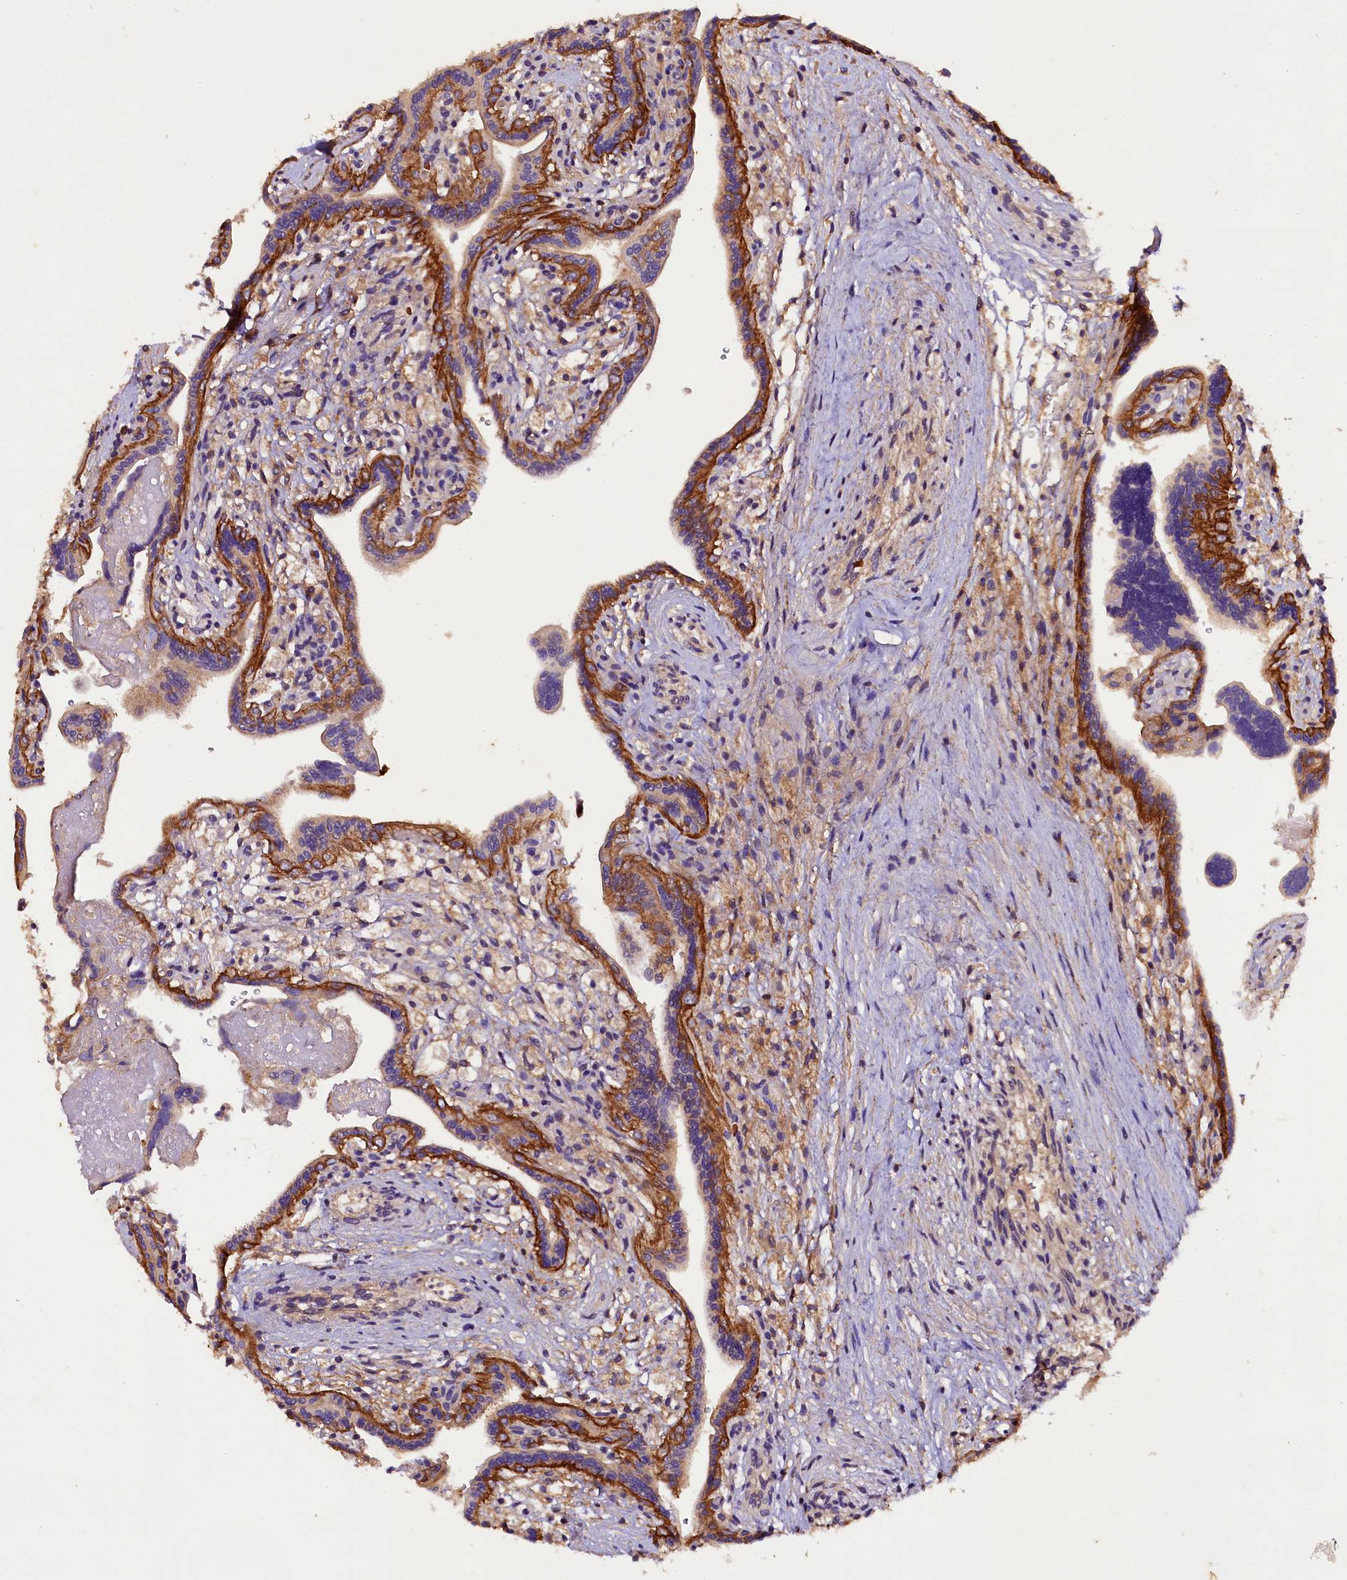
{"staining": {"intensity": "strong", "quantity": "25%-75%", "location": "cytoplasmic/membranous"}, "tissue": "placenta", "cell_type": "Trophoblastic cells", "image_type": "normal", "snomed": [{"axis": "morphology", "description": "Normal tissue, NOS"}, {"axis": "topography", "description": "Placenta"}], "caption": "Placenta stained for a protein demonstrates strong cytoplasmic/membranous positivity in trophoblastic cells. Immunohistochemistry (ihc) stains the protein in brown and the nuclei are stained blue.", "gene": "PLXNB1", "patient": {"sex": "female", "age": 37}}